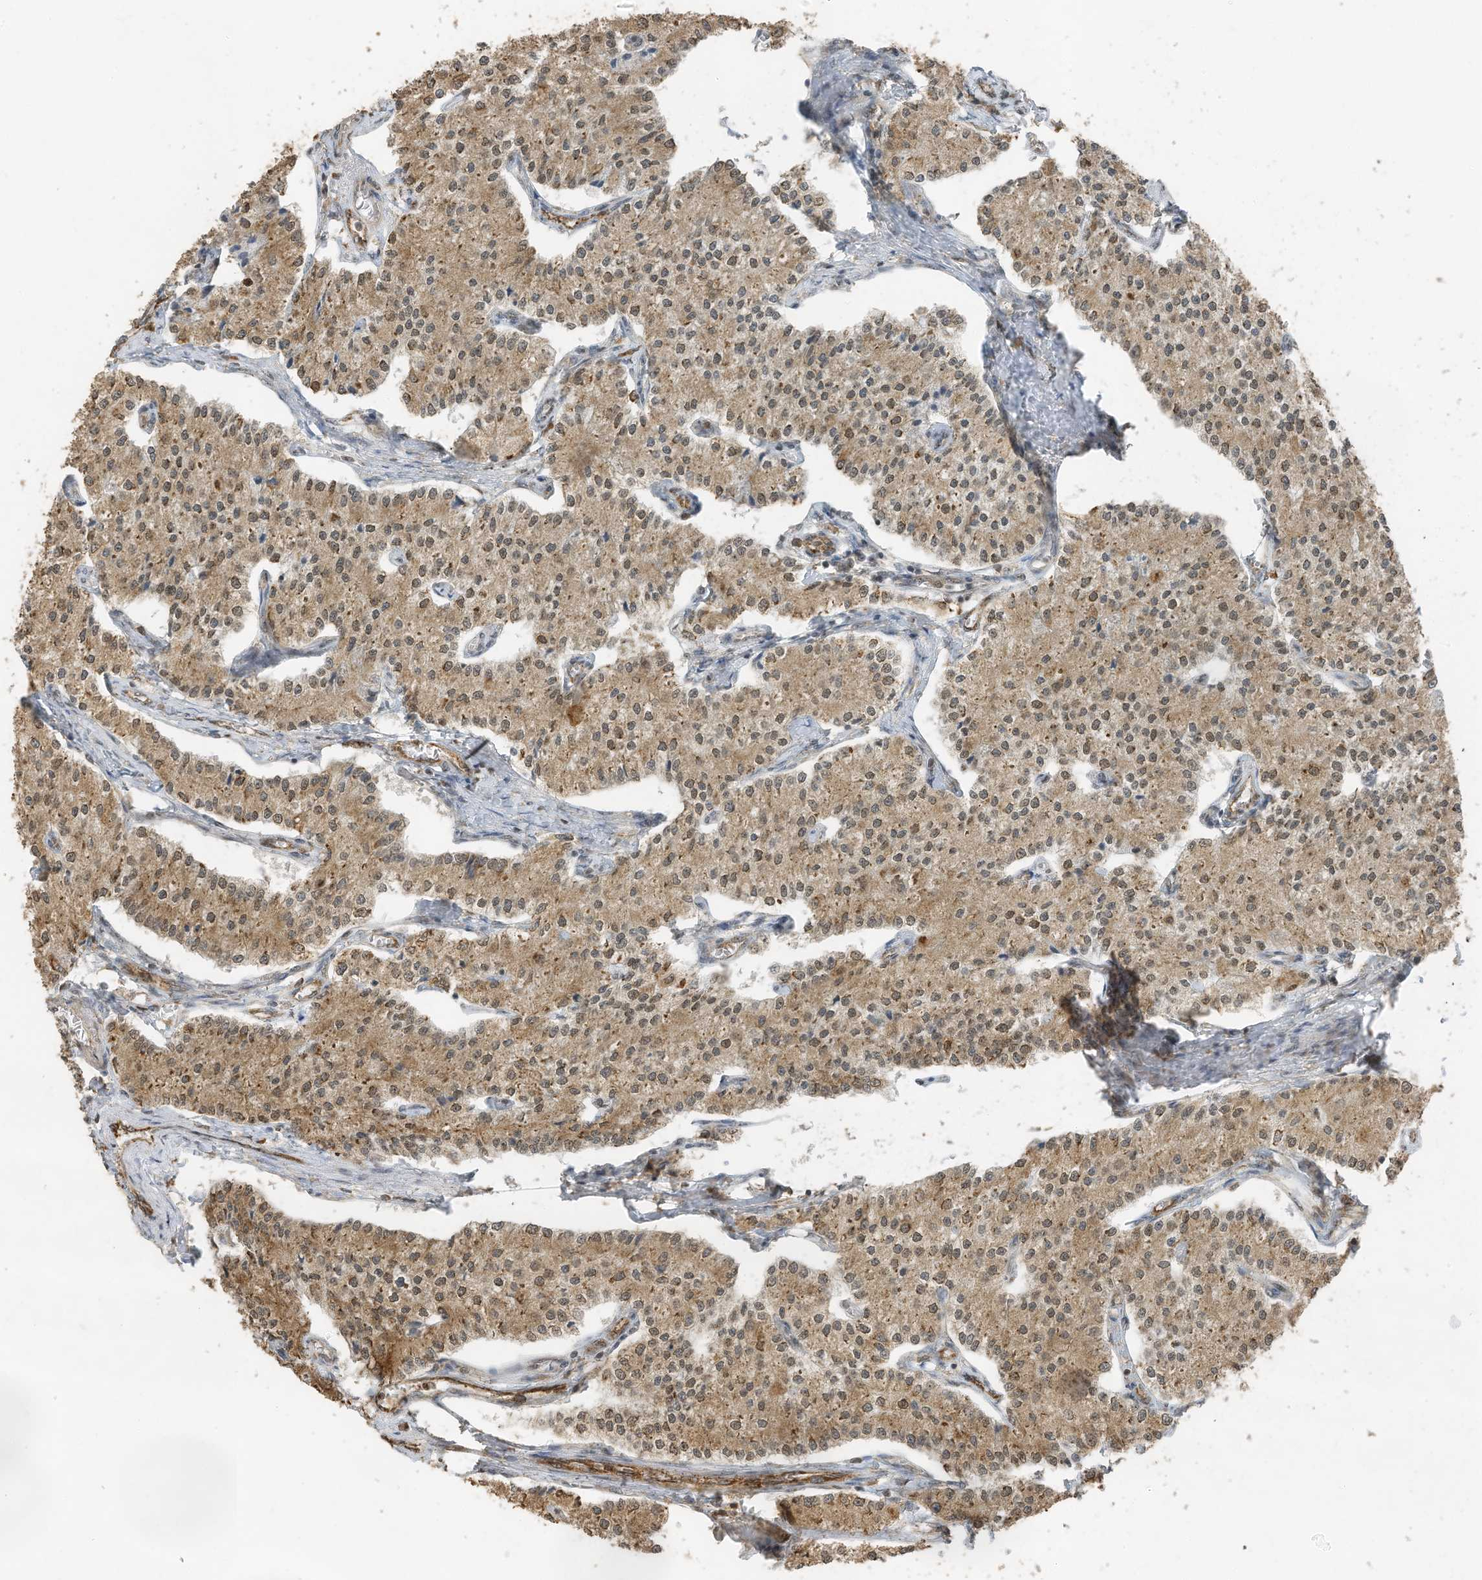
{"staining": {"intensity": "moderate", "quantity": ">75%", "location": "cytoplasmic/membranous,nuclear"}, "tissue": "carcinoid", "cell_type": "Tumor cells", "image_type": "cancer", "snomed": [{"axis": "morphology", "description": "Carcinoid, malignant, NOS"}, {"axis": "topography", "description": "Colon"}], "caption": "IHC micrograph of neoplastic tissue: human malignant carcinoid stained using immunohistochemistry demonstrates medium levels of moderate protein expression localized specifically in the cytoplasmic/membranous and nuclear of tumor cells, appearing as a cytoplasmic/membranous and nuclear brown color.", "gene": "ERLEC1", "patient": {"sex": "female", "age": 52}}